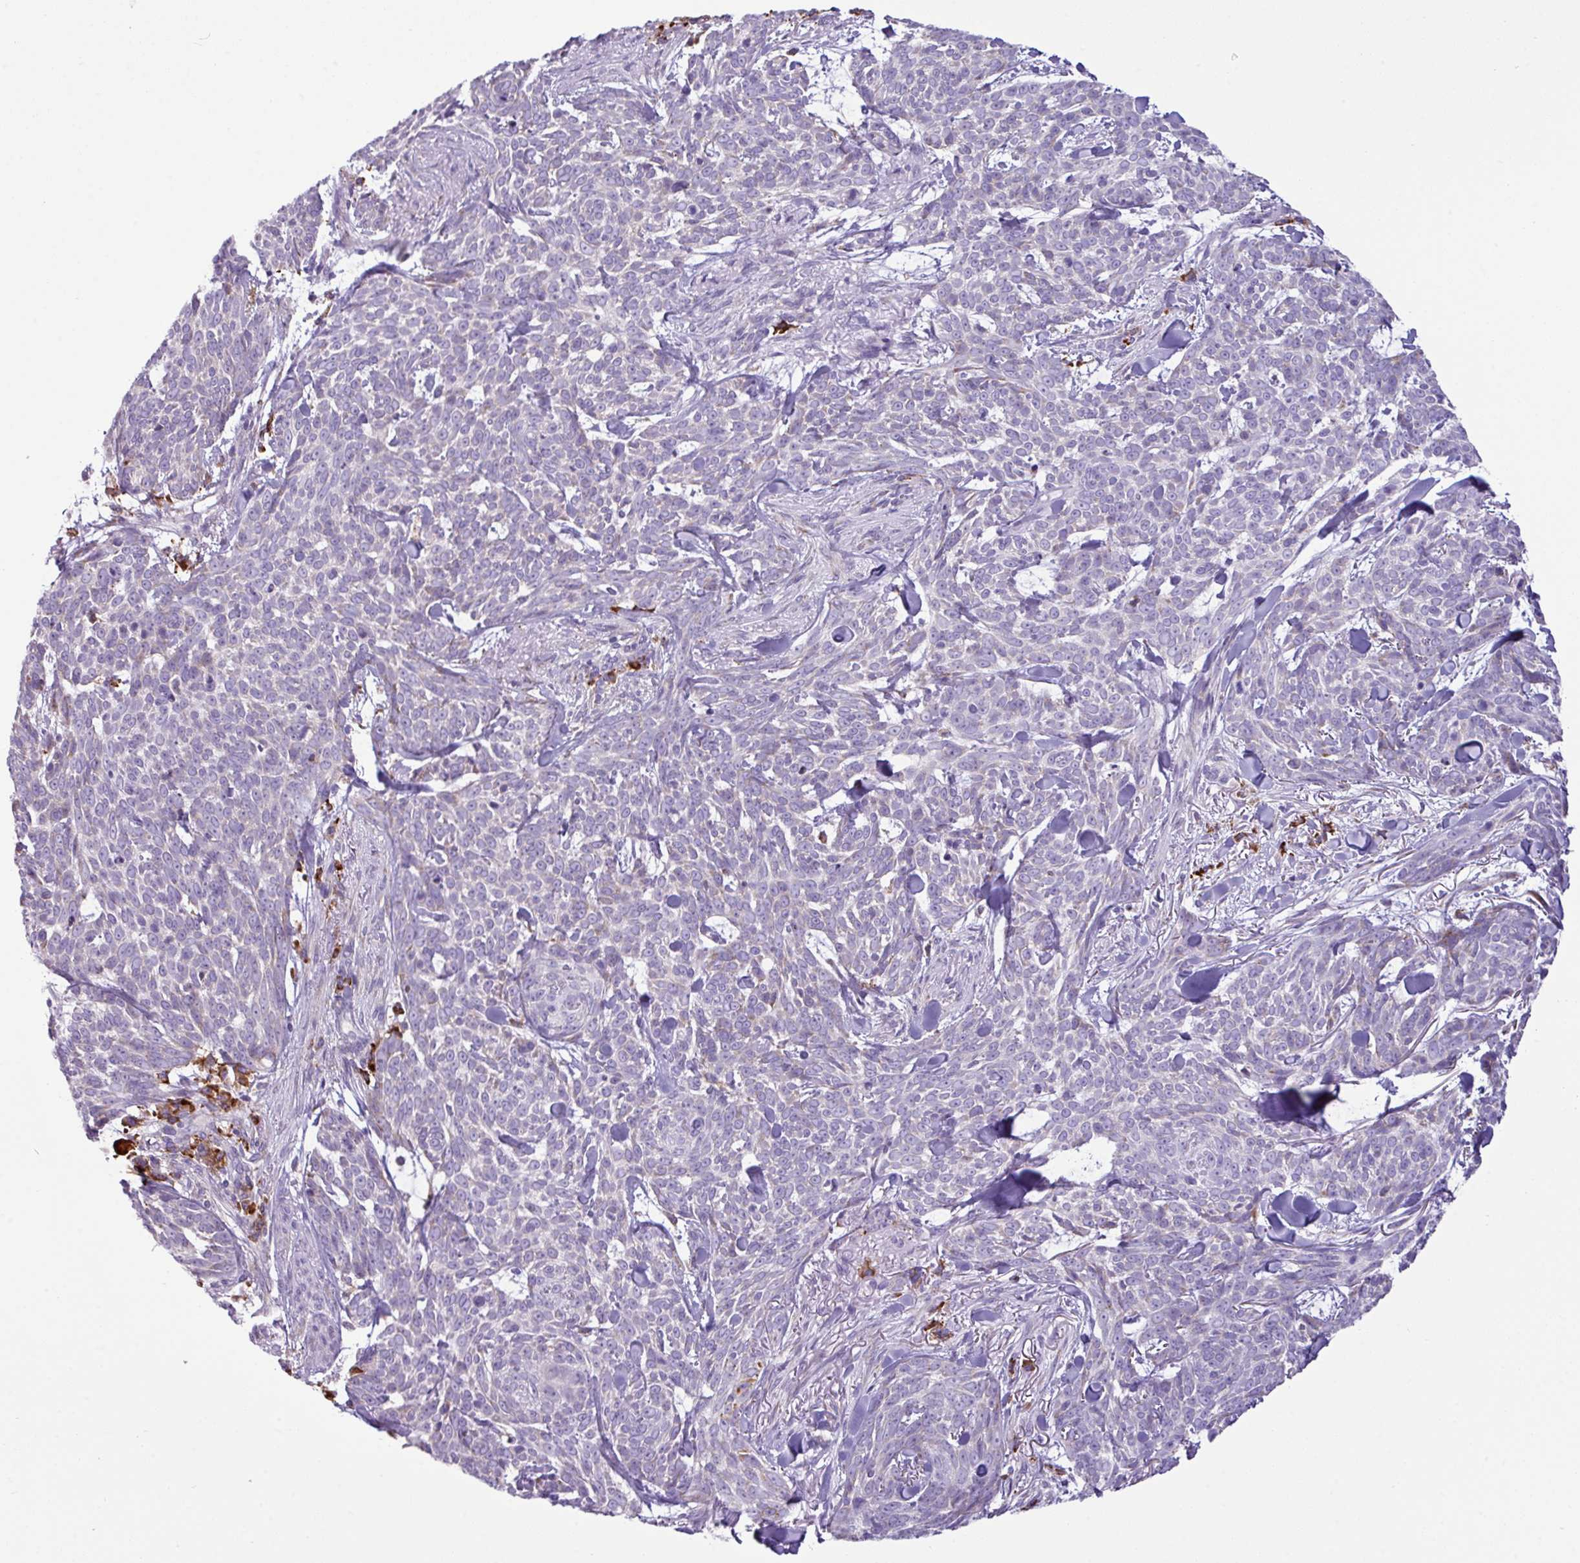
{"staining": {"intensity": "negative", "quantity": "none", "location": "none"}, "tissue": "skin cancer", "cell_type": "Tumor cells", "image_type": "cancer", "snomed": [{"axis": "morphology", "description": "Basal cell carcinoma"}, {"axis": "topography", "description": "Skin"}], "caption": "High magnification brightfield microscopy of basal cell carcinoma (skin) stained with DAB (3,3'-diaminobenzidine) (brown) and counterstained with hematoxylin (blue): tumor cells show no significant staining.", "gene": "RGS21", "patient": {"sex": "female", "age": 93}}